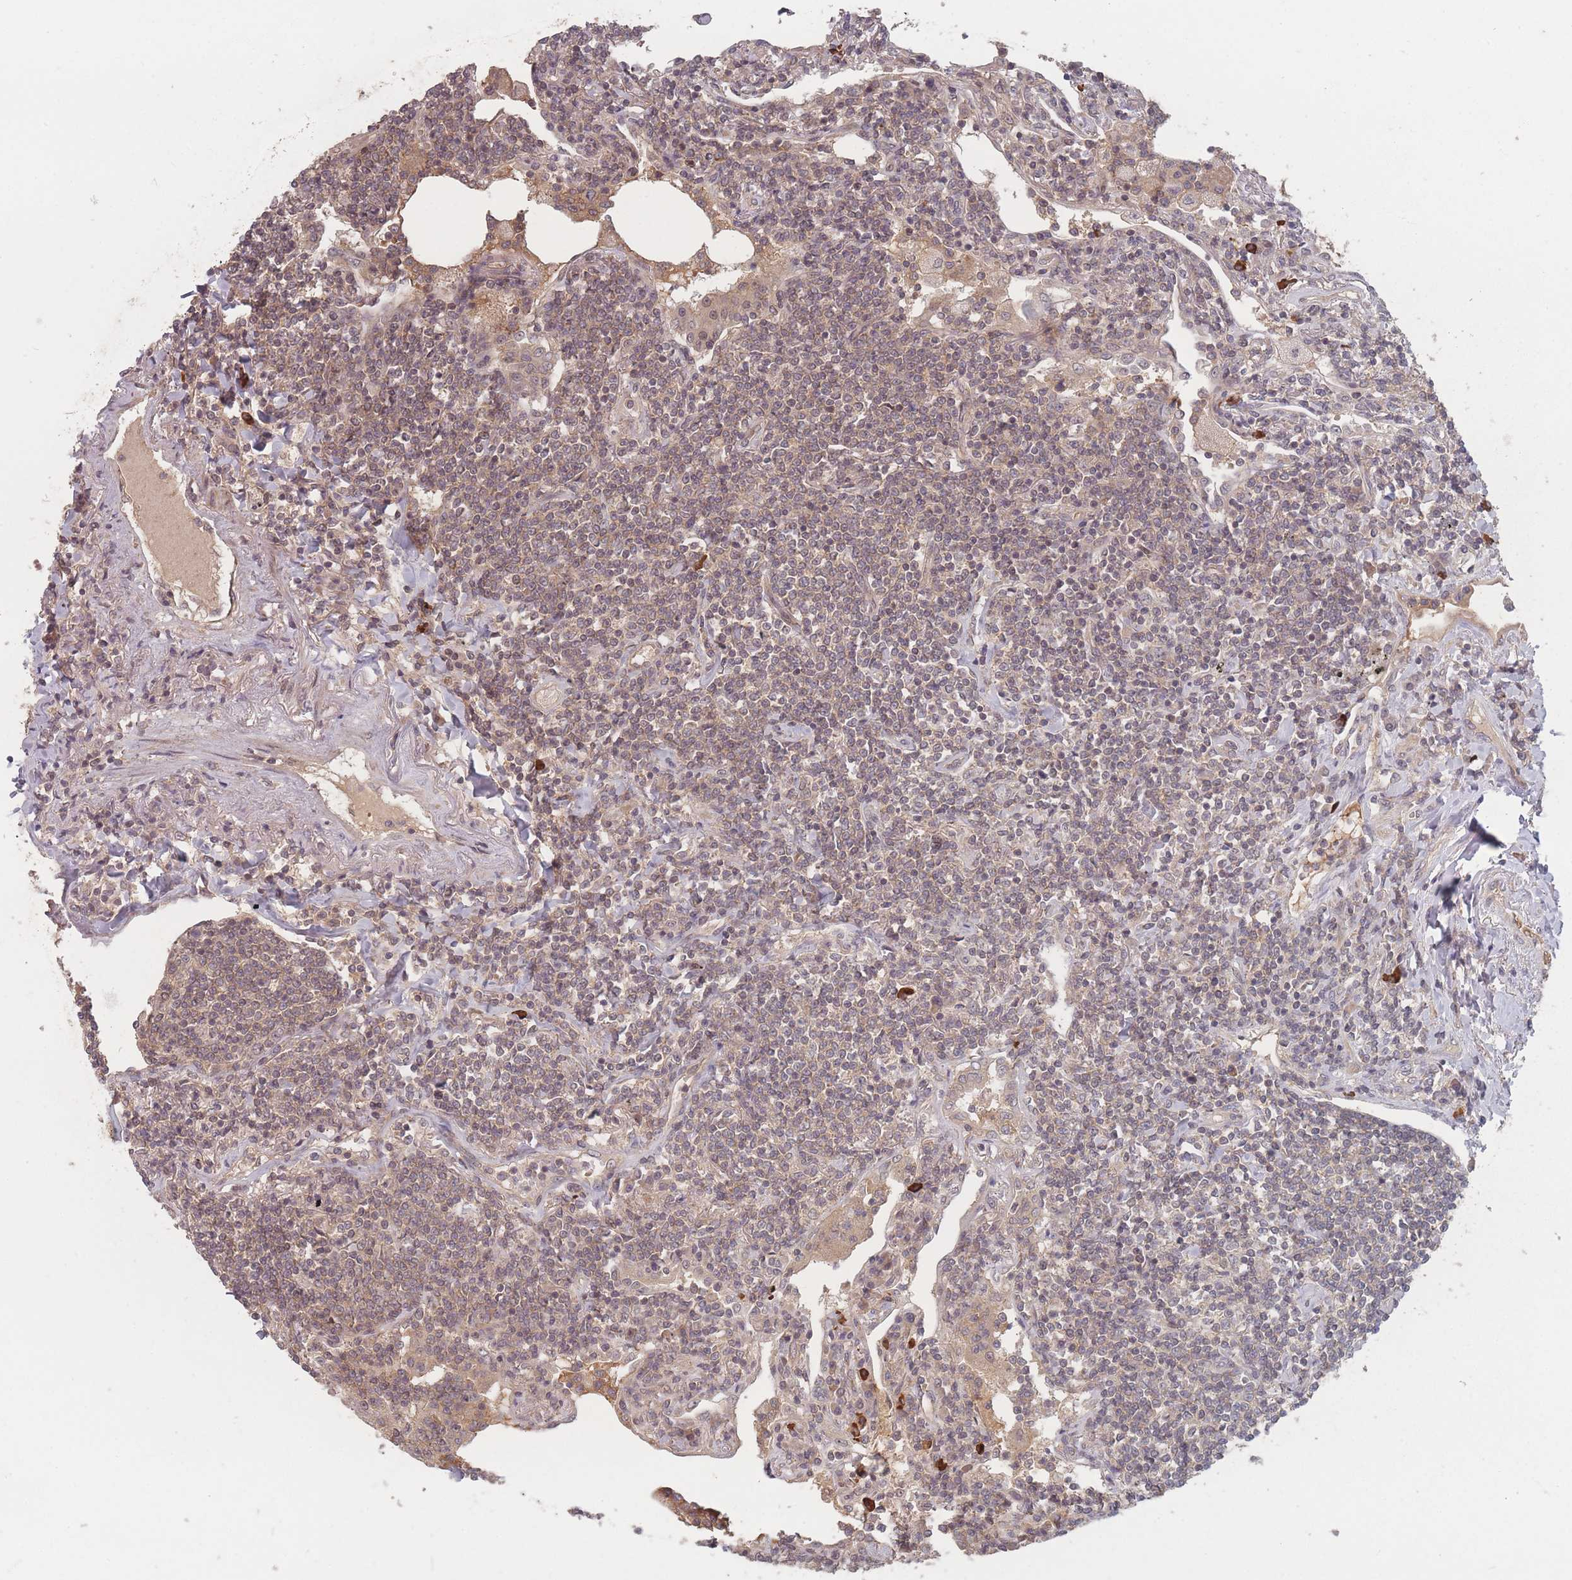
{"staining": {"intensity": "weak", "quantity": "25%-75%", "location": "cytoplasmic/membranous"}, "tissue": "lymphoma", "cell_type": "Tumor cells", "image_type": "cancer", "snomed": [{"axis": "morphology", "description": "Malignant lymphoma, non-Hodgkin's type, Low grade"}, {"axis": "topography", "description": "Lung"}], "caption": "Tumor cells demonstrate low levels of weak cytoplasmic/membranous staining in approximately 25%-75% of cells in human low-grade malignant lymphoma, non-Hodgkin's type.", "gene": "HAGH", "patient": {"sex": "female", "age": 71}}